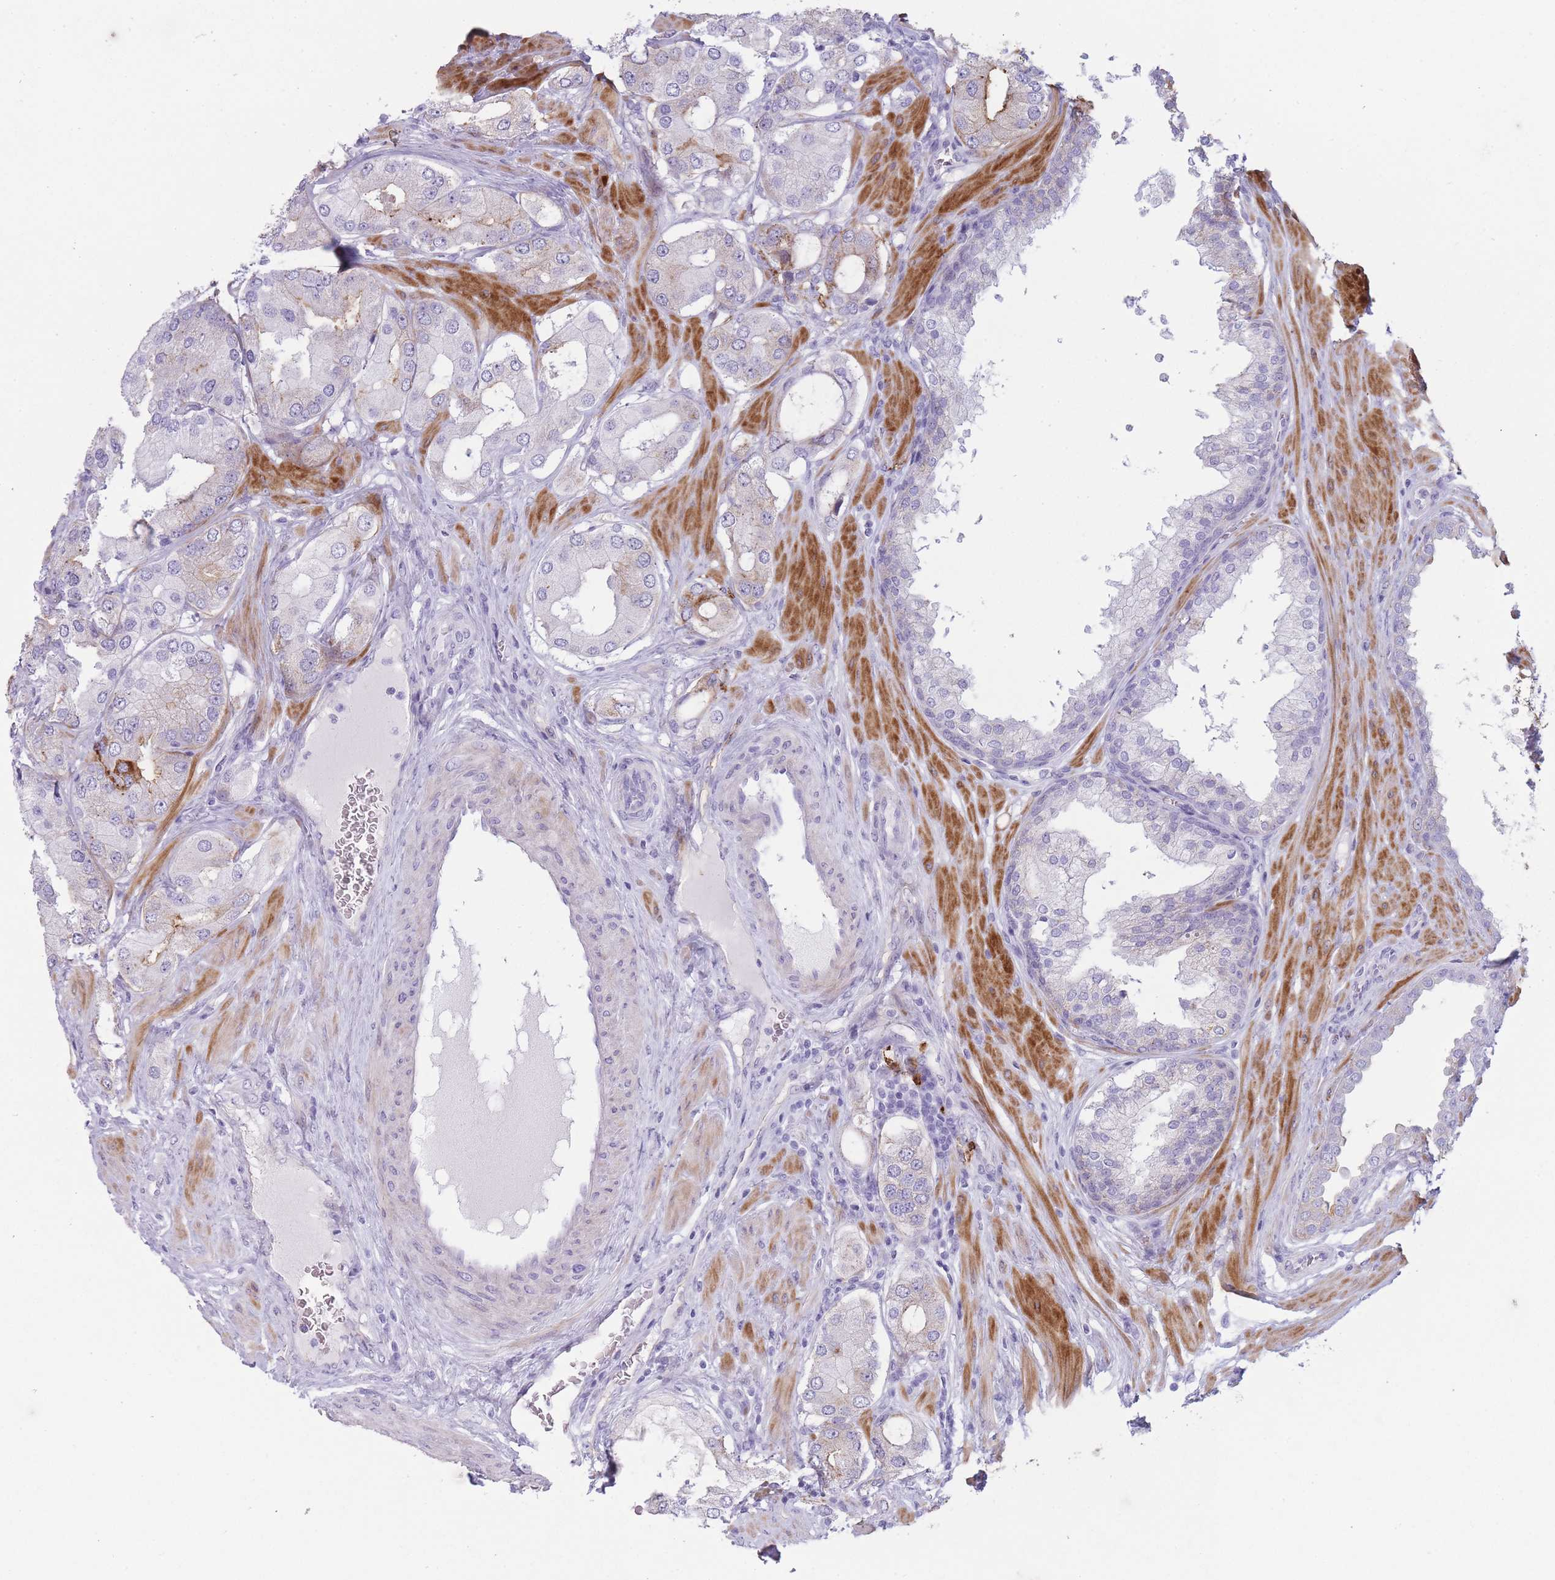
{"staining": {"intensity": "moderate", "quantity": "<25%", "location": "cytoplasmic/membranous"}, "tissue": "prostate cancer", "cell_type": "Tumor cells", "image_type": "cancer", "snomed": [{"axis": "morphology", "description": "Adenocarcinoma, Low grade"}, {"axis": "topography", "description": "Prostate"}], "caption": "Prostate cancer (adenocarcinoma (low-grade)) stained for a protein displays moderate cytoplasmic/membranous positivity in tumor cells.", "gene": "UTP14A", "patient": {"sex": "male", "age": 42}}